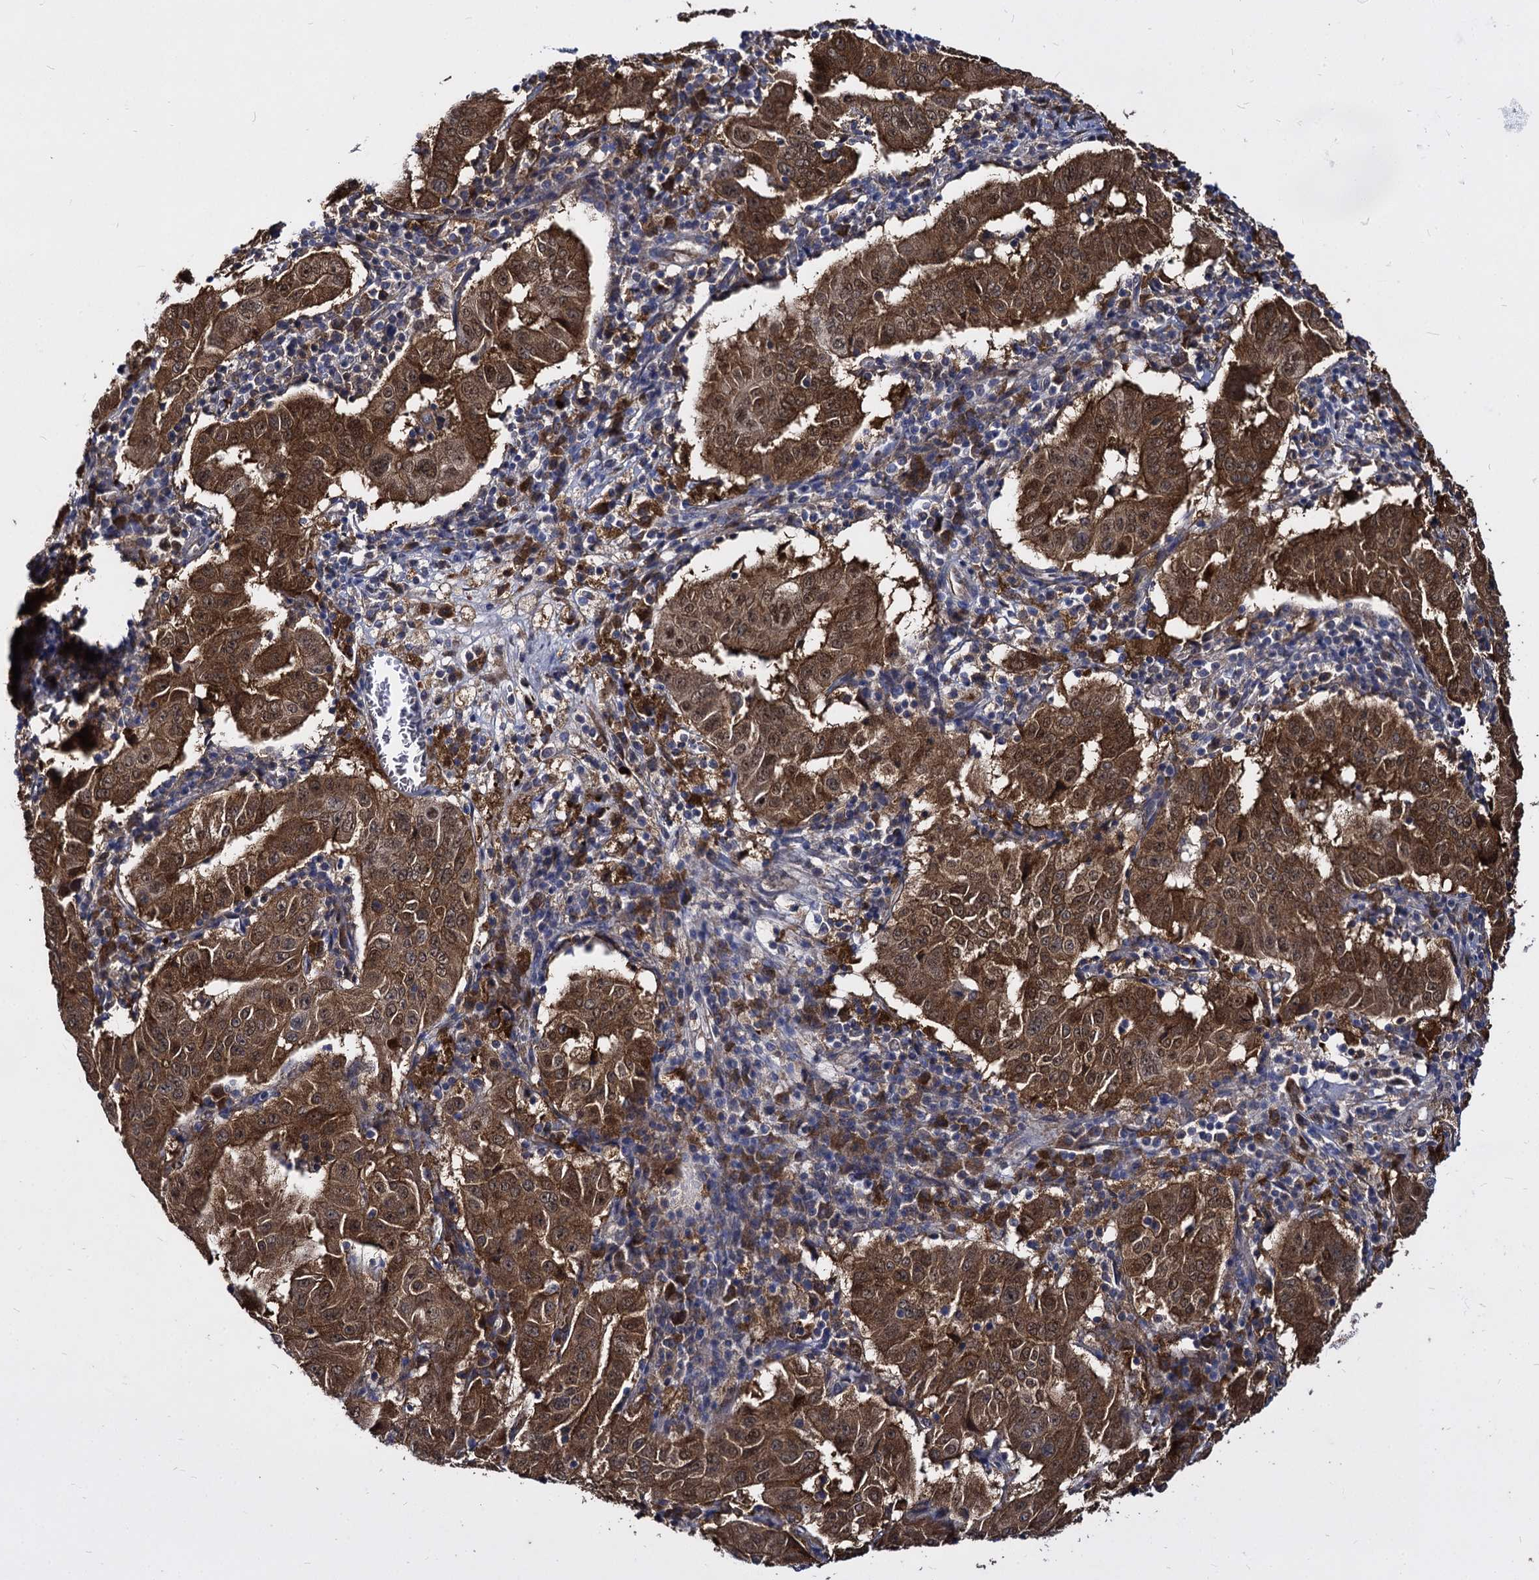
{"staining": {"intensity": "moderate", "quantity": ">75%", "location": "cytoplasmic/membranous,nuclear"}, "tissue": "pancreatic cancer", "cell_type": "Tumor cells", "image_type": "cancer", "snomed": [{"axis": "morphology", "description": "Adenocarcinoma, NOS"}, {"axis": "topography", "description": "Pancreas"}], "caption": "Tumor cells exhibit medium levels of moderate cytoplasmic/membranous and nuclear positivity in about >75% of cells in human pancreatic cancer.", "gene": "NME1", "patient": {"sex": "male", "age": 63}}